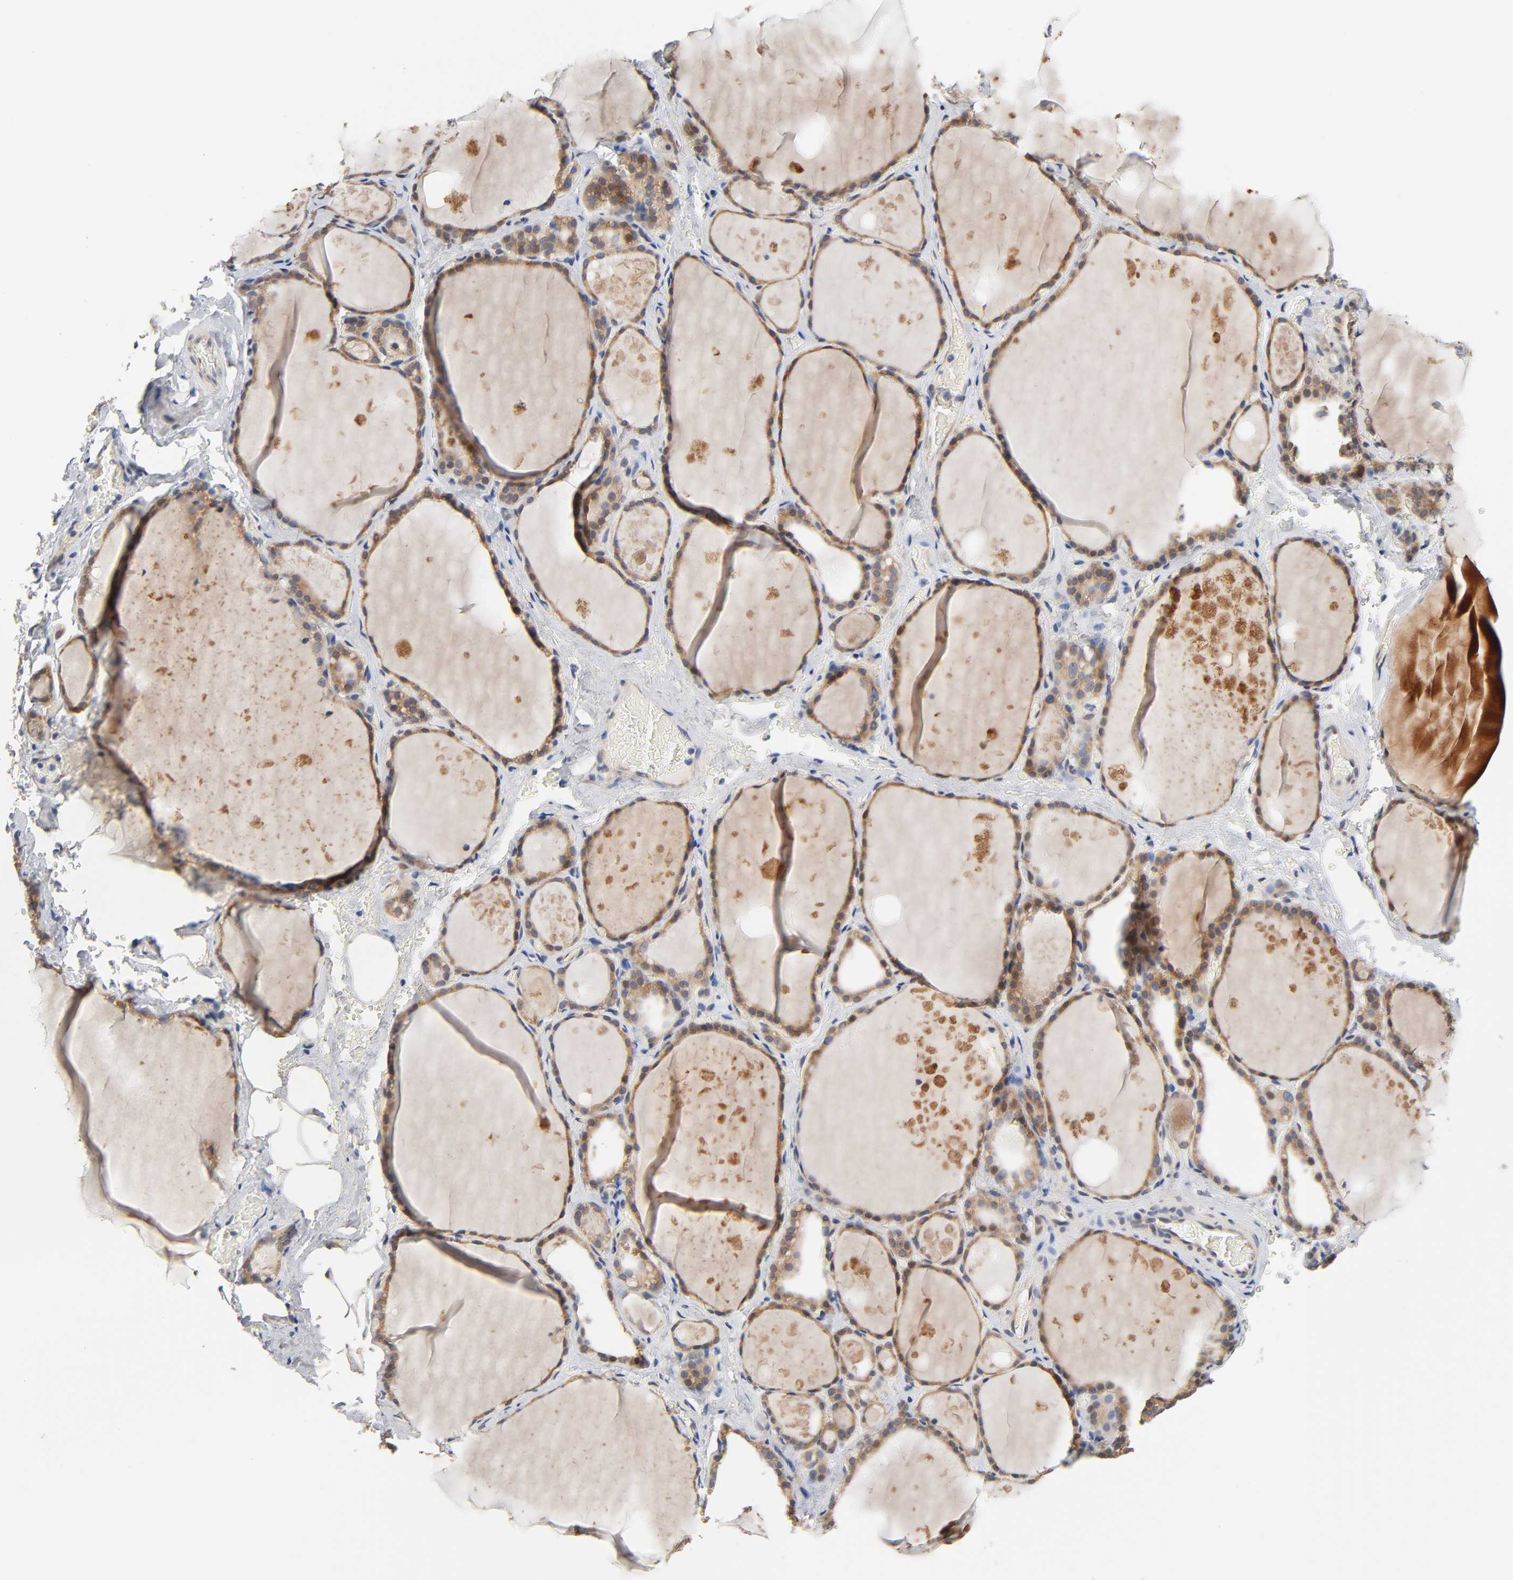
{"staining": {"intensity": "moderate", "quantity": ">75%", "location": "cytoplasmic/membranous"}, "tissue": "thyroid gland", "cell_type": "Glandular cells", "image_type": "normal", "snomed": [{"axis": "morphology", "description": "Normal tissue, NOS"}, {"axis": "topography", "description": "Thyroid gland"}], "caption": "Glandular cells exhibit medium levels of moderate cytoplasmic/membranous staining in about >75% of cells in unremarkable human thyroid gland. (DAB (3,3'-diaminobenzidine) IHC with brightfield microscopy, high magnification).", "gene": "HDLBP", "patient": {"sex": "male", "age": 61}}